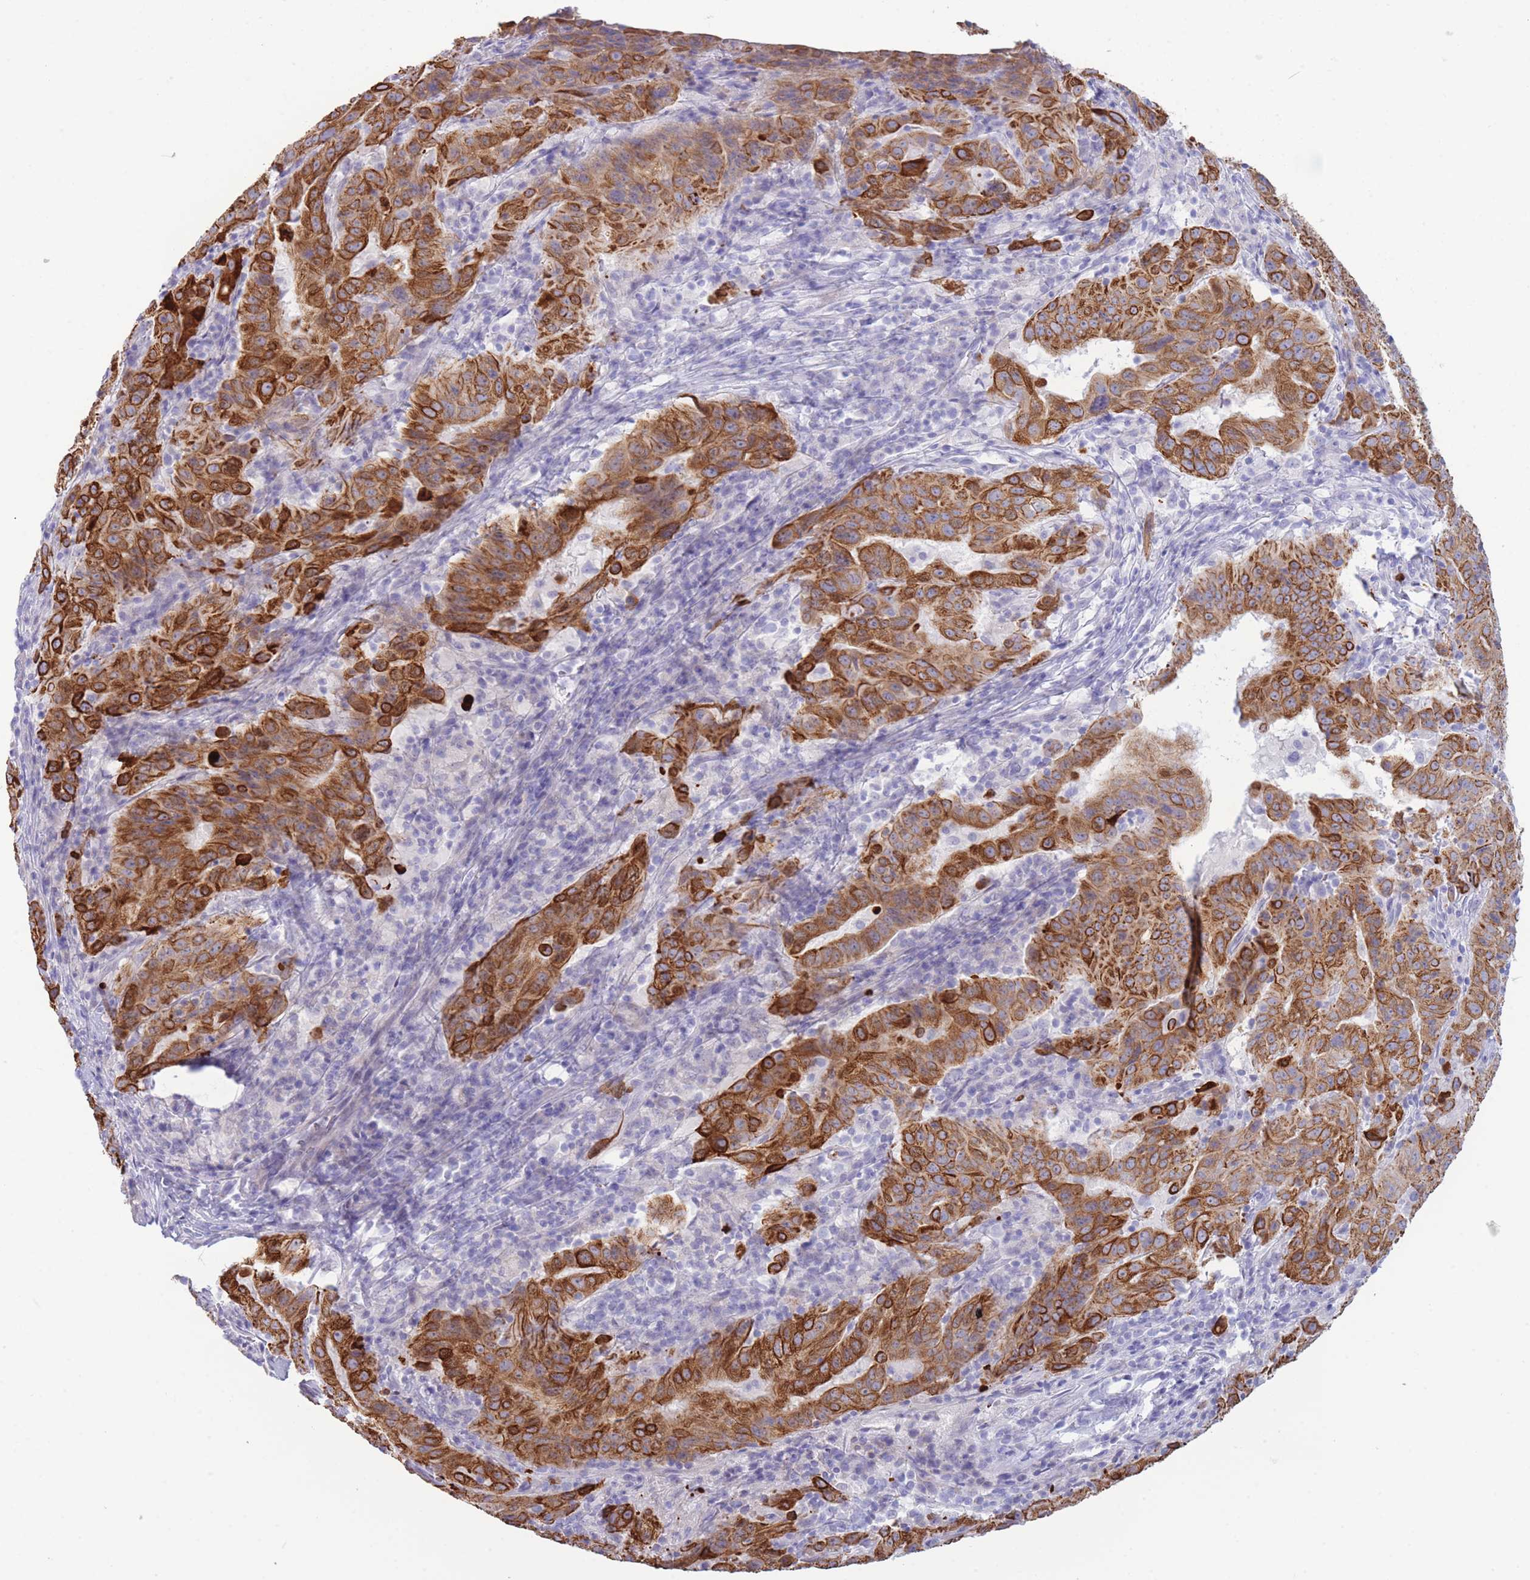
{"staining": {"intensity": "strong", "quantity": ">75%", "location": "cytoplasmic/membranous"}, "tissue": "pancreatic cancer", "cell_type": "Tumor cells", "image_type": "cancer", "snomed": [{"axis": "morphology", "description": "Adenocarcinoma, NOS"}, {"axis": "topography", "description": "Pancreas"}], "caption": "The photomicrograph reveals immunohistochemical staining of pancreatic cancer (adenocarcinoma). There is strong cytoplasmic/membranous positivity is identified in about >75% of tumor cells.", "gene": "VWA8", "patient": {"sex": "male", "age": 63}}